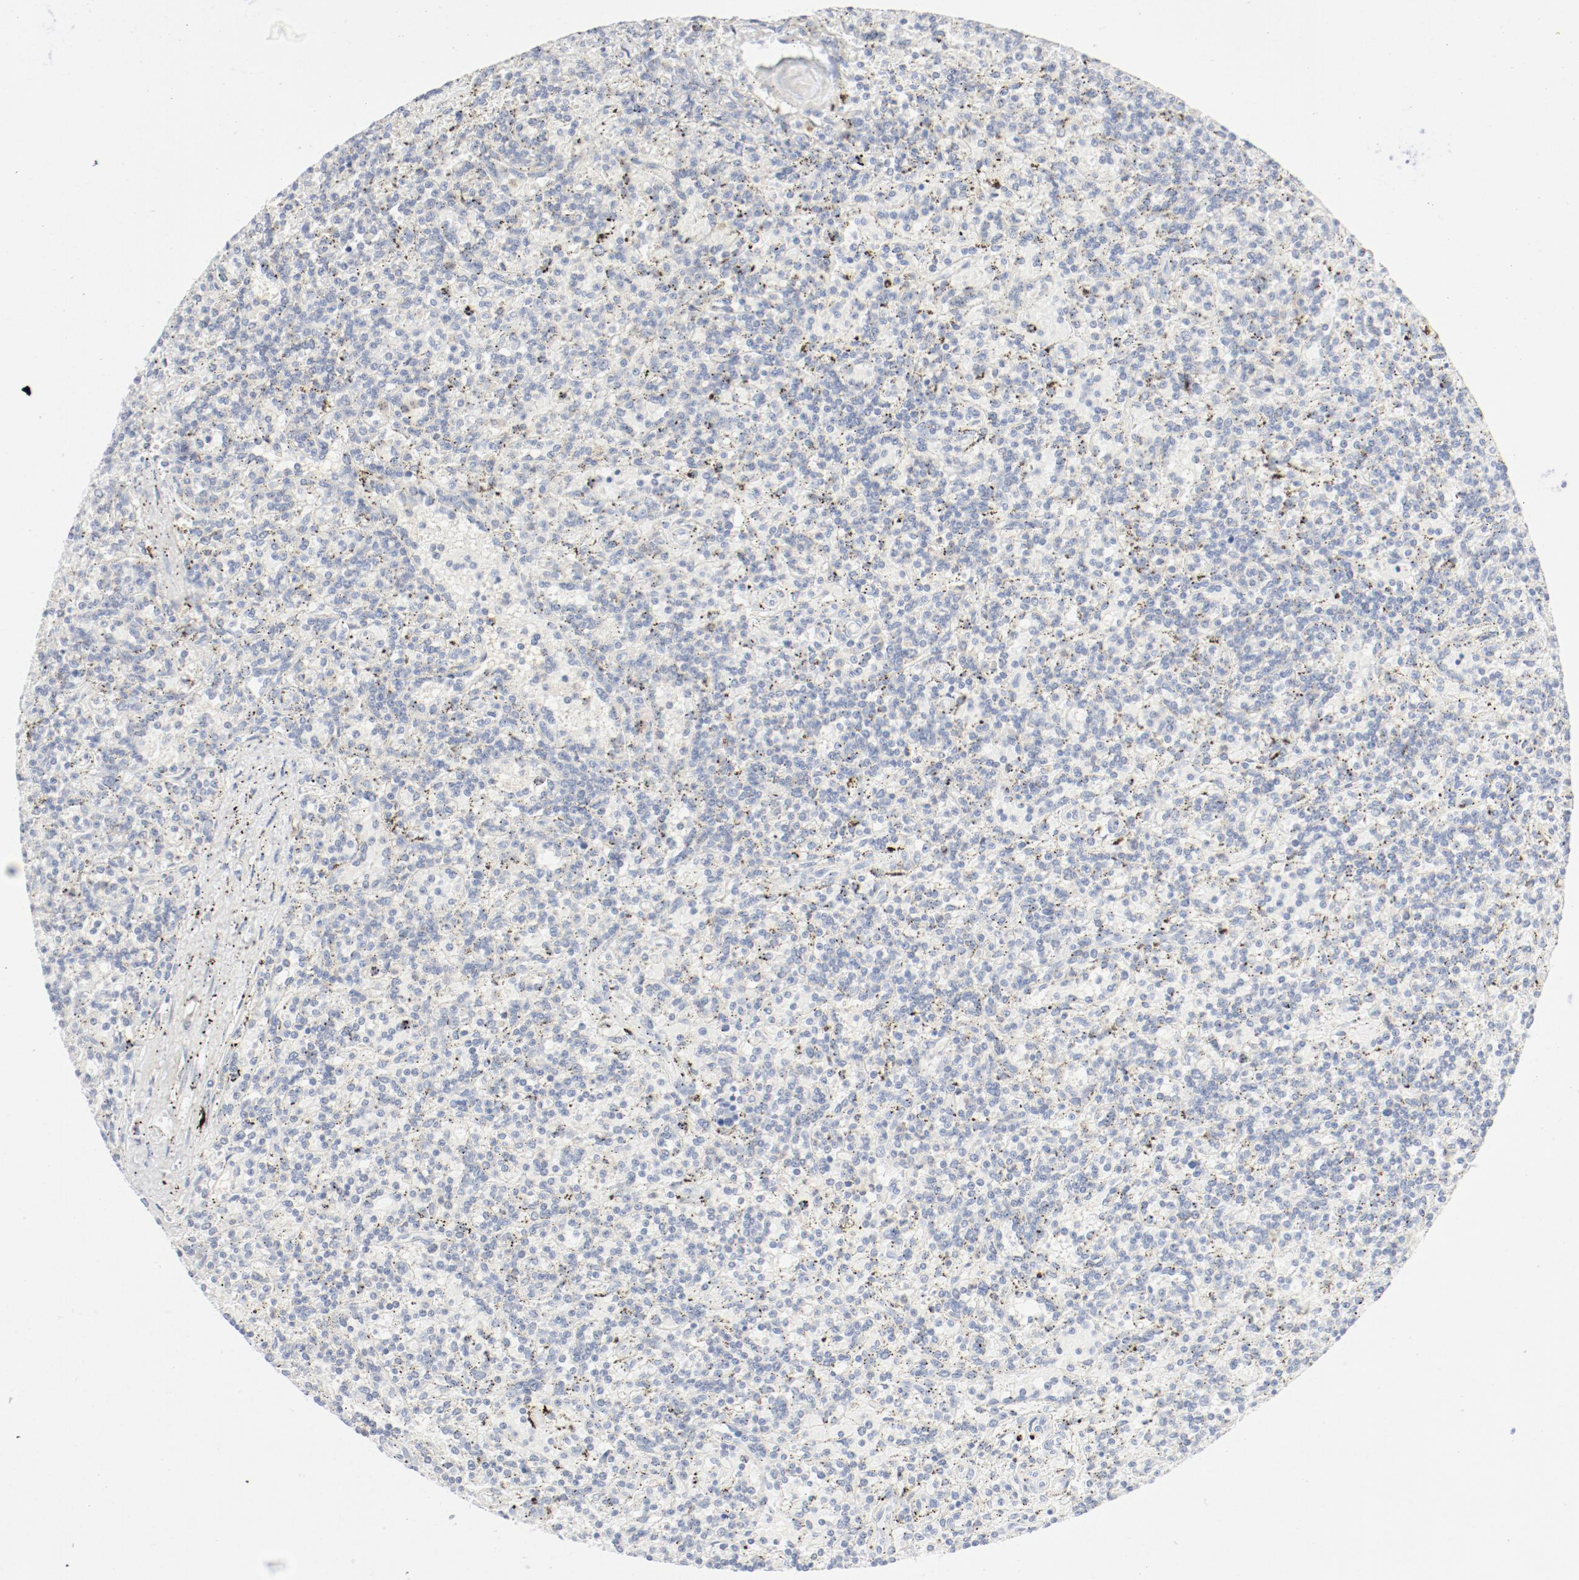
{"staining": {"intensity": "negative", "quantity": "none", "location": "none"}, "tissue": "lymphoma", "cell_type": "Tumor cells", "image_type": "cancer", "snomed": [{"axis": "morphology", "description": "Malignant lymphoma, non-Hodgkin's type, Low grade"}, {"axis": "topography", "description": "Spleen"}], "caption": "An immunohistochemistry histopathology image of lymphoma is shown. There is no staining in tumor cells of lymphoma.", "gene": "PGM1", "patient": {"sex": "male", "age": 73}}